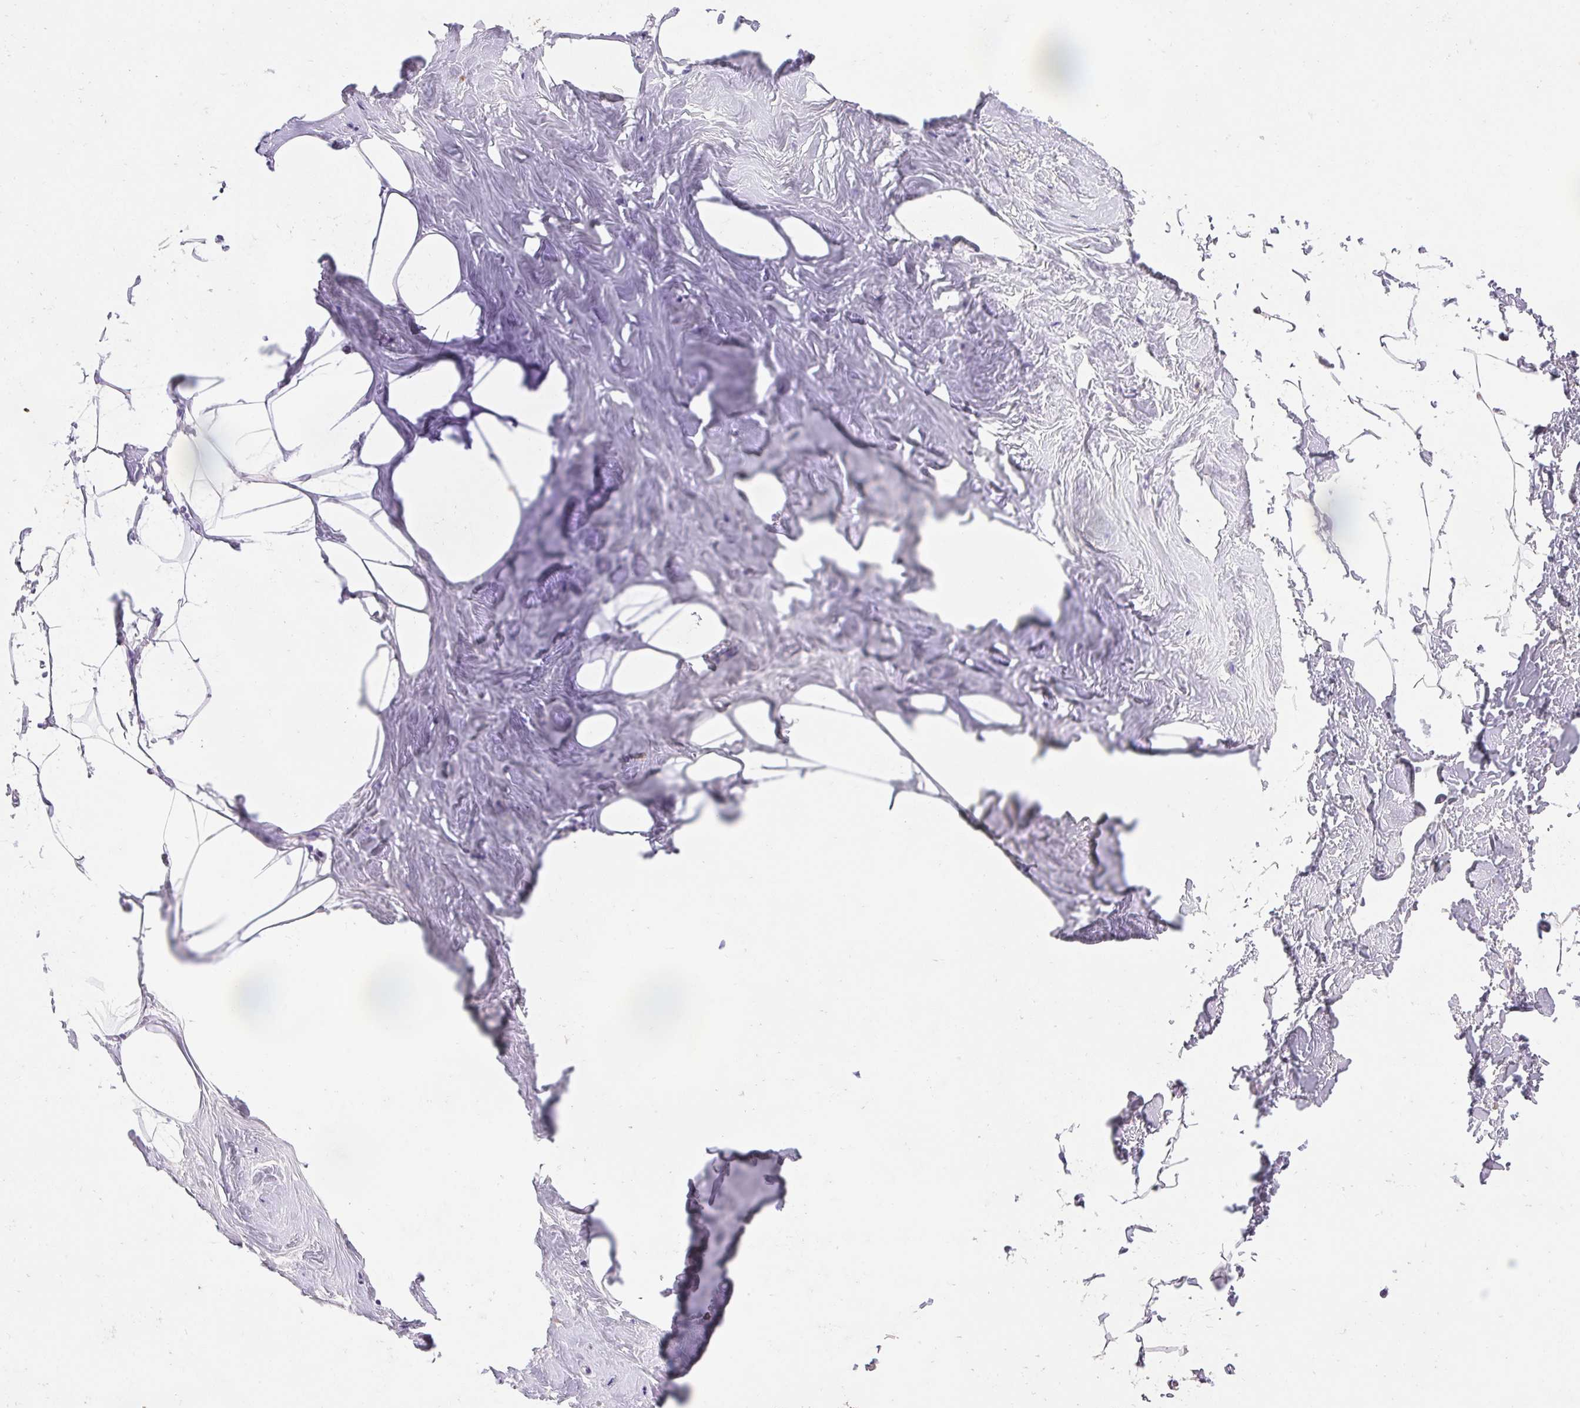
{"staining": {"intensity": "negative", "quantity": "none", "location": "none"}, "tissue": "breast", "cell_type": "Adipocytes", "image_type": "normal", "snomed": [{"axis": "morphology", "description": "Normal tissue, NOS"}, {"axis": "topography", "description": "Breast"}], "caption": "This is an immunohistochemistry (IHC) photomicrograph of normal breast. There is no positivity in adipocytes.", "gene": "ARHGAP11B", "patient": {"sex": "female", "age": 32}}